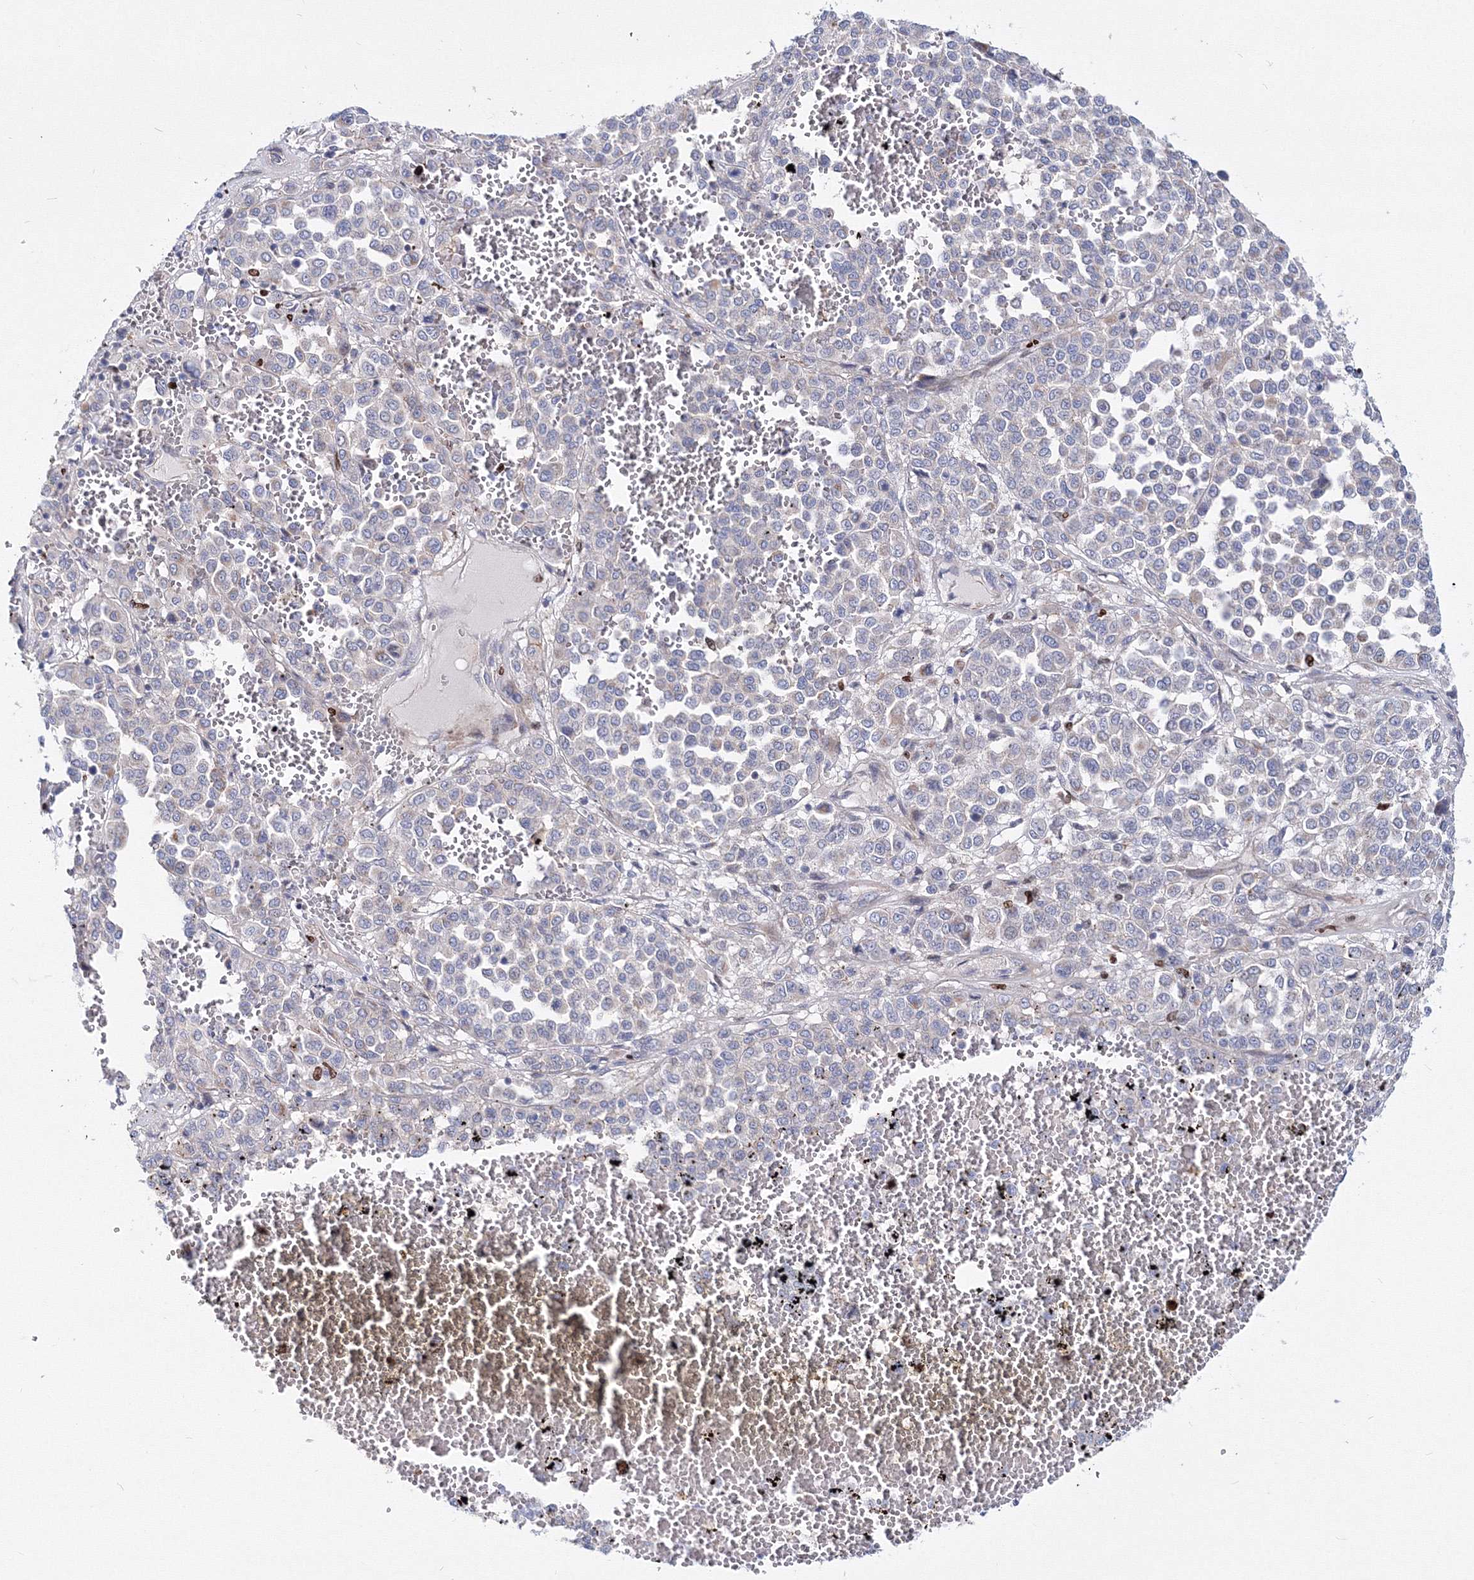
{"staining": {"intensity": "negative", "quantity": "none", "location": "none"}, "tissue": "melanoma", "cell_type": "Tumor cells", "image_type": "cancer", "snomed": [{"axis": "morphology", "description": "Malignant melanoma, Metastatic site"}, {"axis": "topography", "description": "Pancreas"}], "caption": "This is an immunohistochemistry micrograph of human melanoma. There is no staining in tumor cells.", "gene": "C11orf52", "patient": {"sex": "female", "age": 30}}